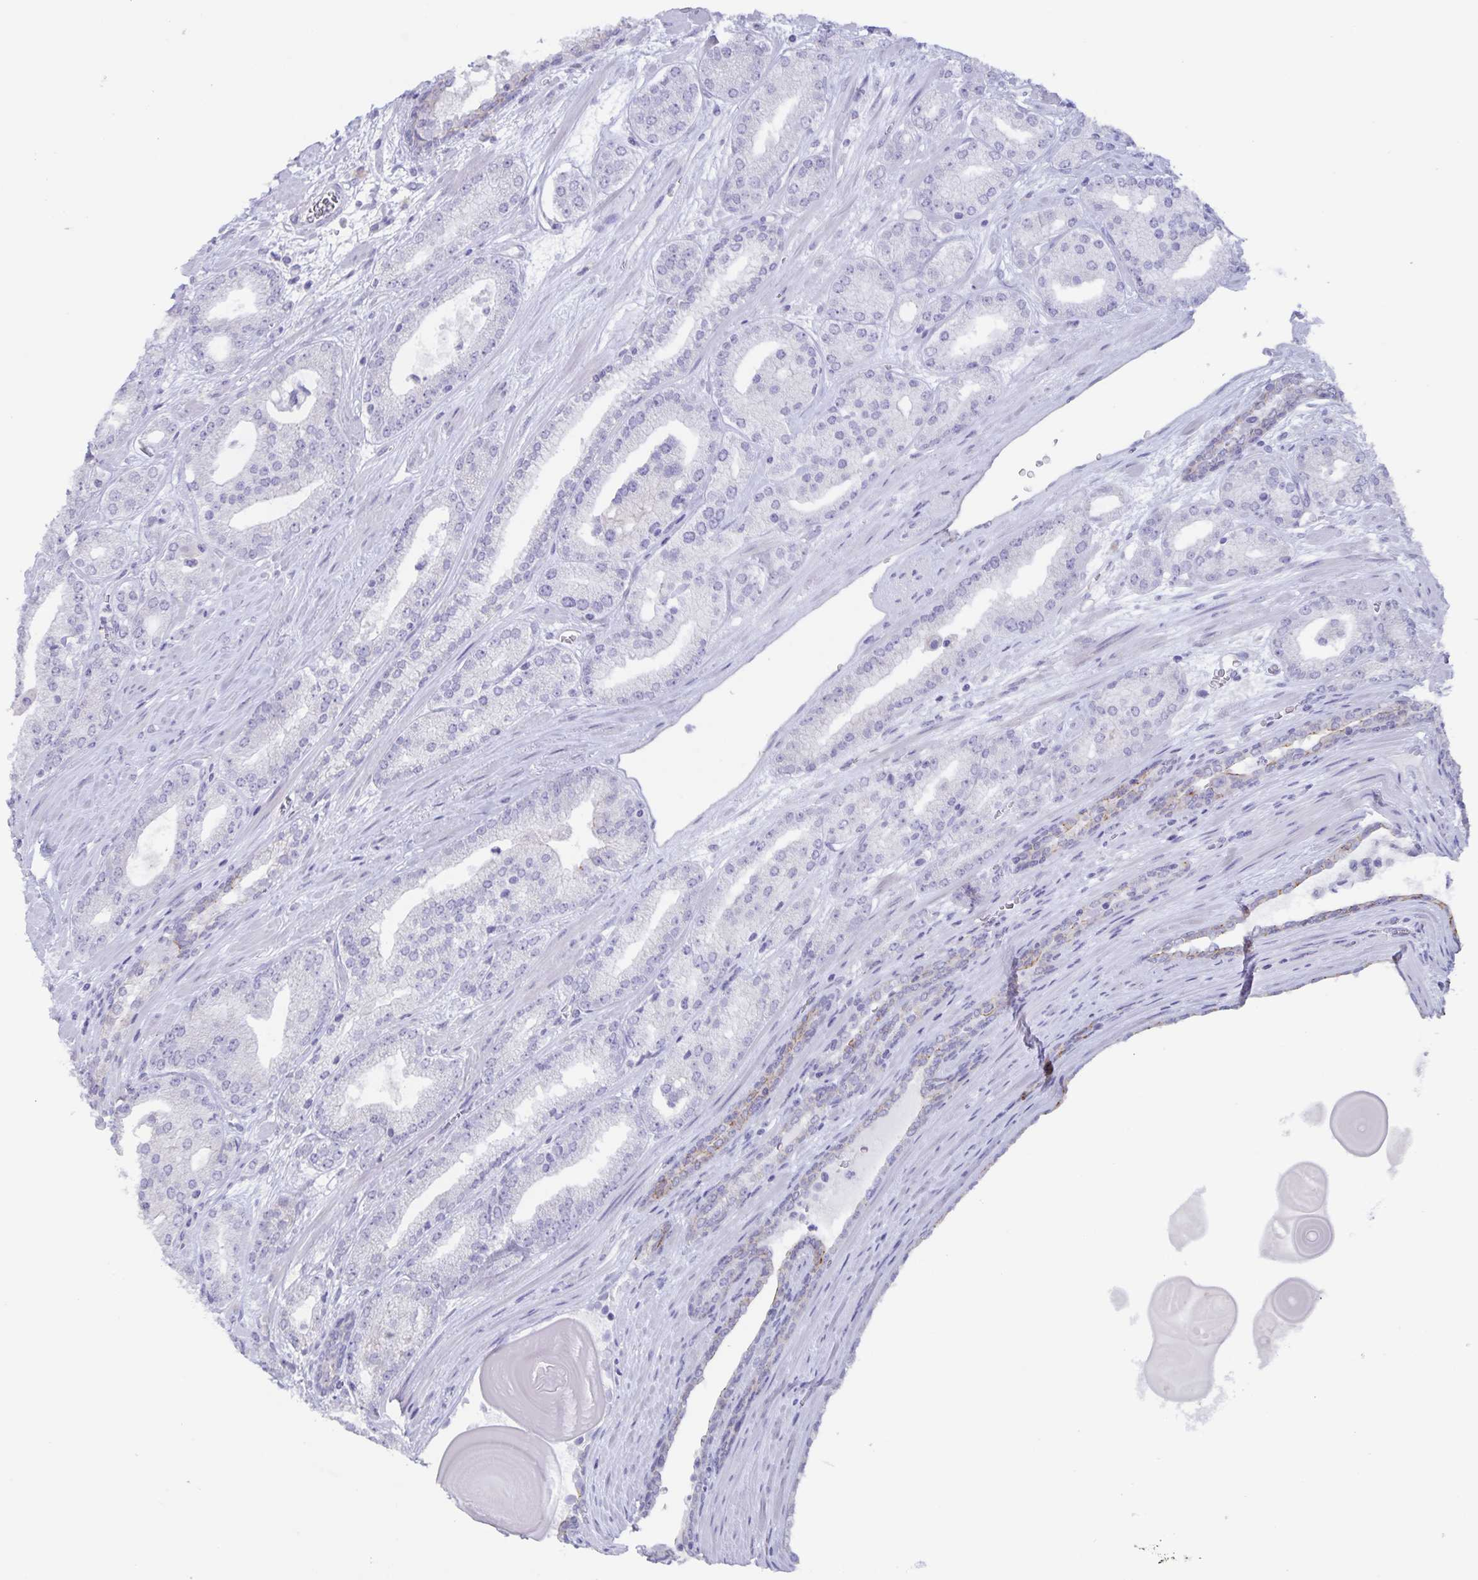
{"staining": {"intensity": "negative", "quantity": "none", "location": "none"}, "tissue": "prostate cancer", "cell_type": "Tumor cells", "image_type": "cancer", "snomed": [{"axis": "morphology", "description": "Adenocarcinoma, High grade"}, {"axis": "topography", "description": "Prostate"}], "caption": "High magnification brightfield microscopy of prostate adenocarcinoma (high-grade) stained with DAB (3,3'-diaminobenzidine) (brown) and counterstained with hematoxylin (blue): tumor cells show no significant expression.", "gene": "AQP4", "patient": {"sex": "male", "age": 64}}